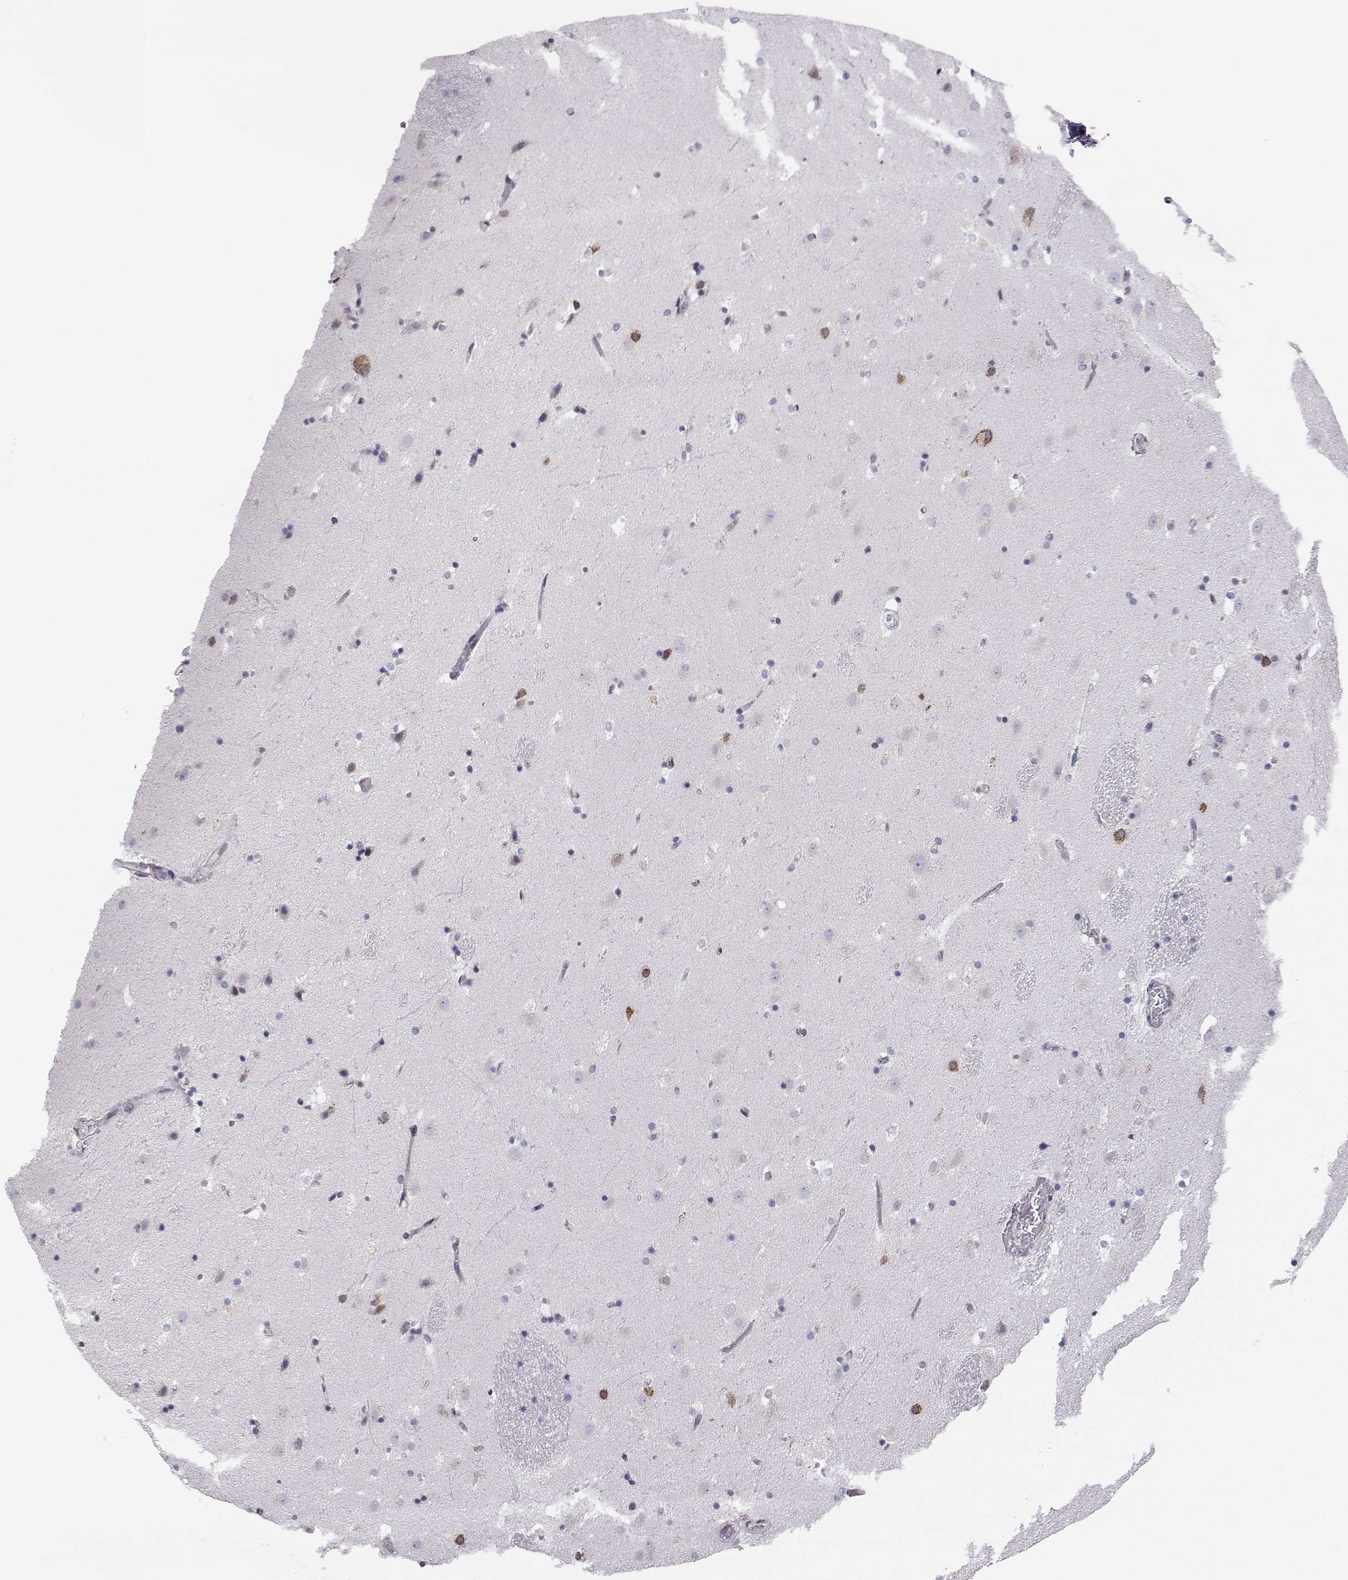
{"staining": {"intensity": "negative", "quantity": "none", "location": "none"}, "tissue": "caudate", "cell_type": "Glial cells", "image_type": "normal", "snomed": [{"axis": "morphology", "description": "Normal tissue, NOS"}, {"axis": "topography", "description": "Lateral ventricle wall"}], "caption": "IHC histopathology image of benign caudate: caudate stained with DAB (3,3'-diaminobenzidine) reveals no significant protein expression in glial cells. (Immunohistochemistry, brightfield microscopy, high magnification).", "gene": "STARD13", "patient": {"sex": "male", "age": 37}}